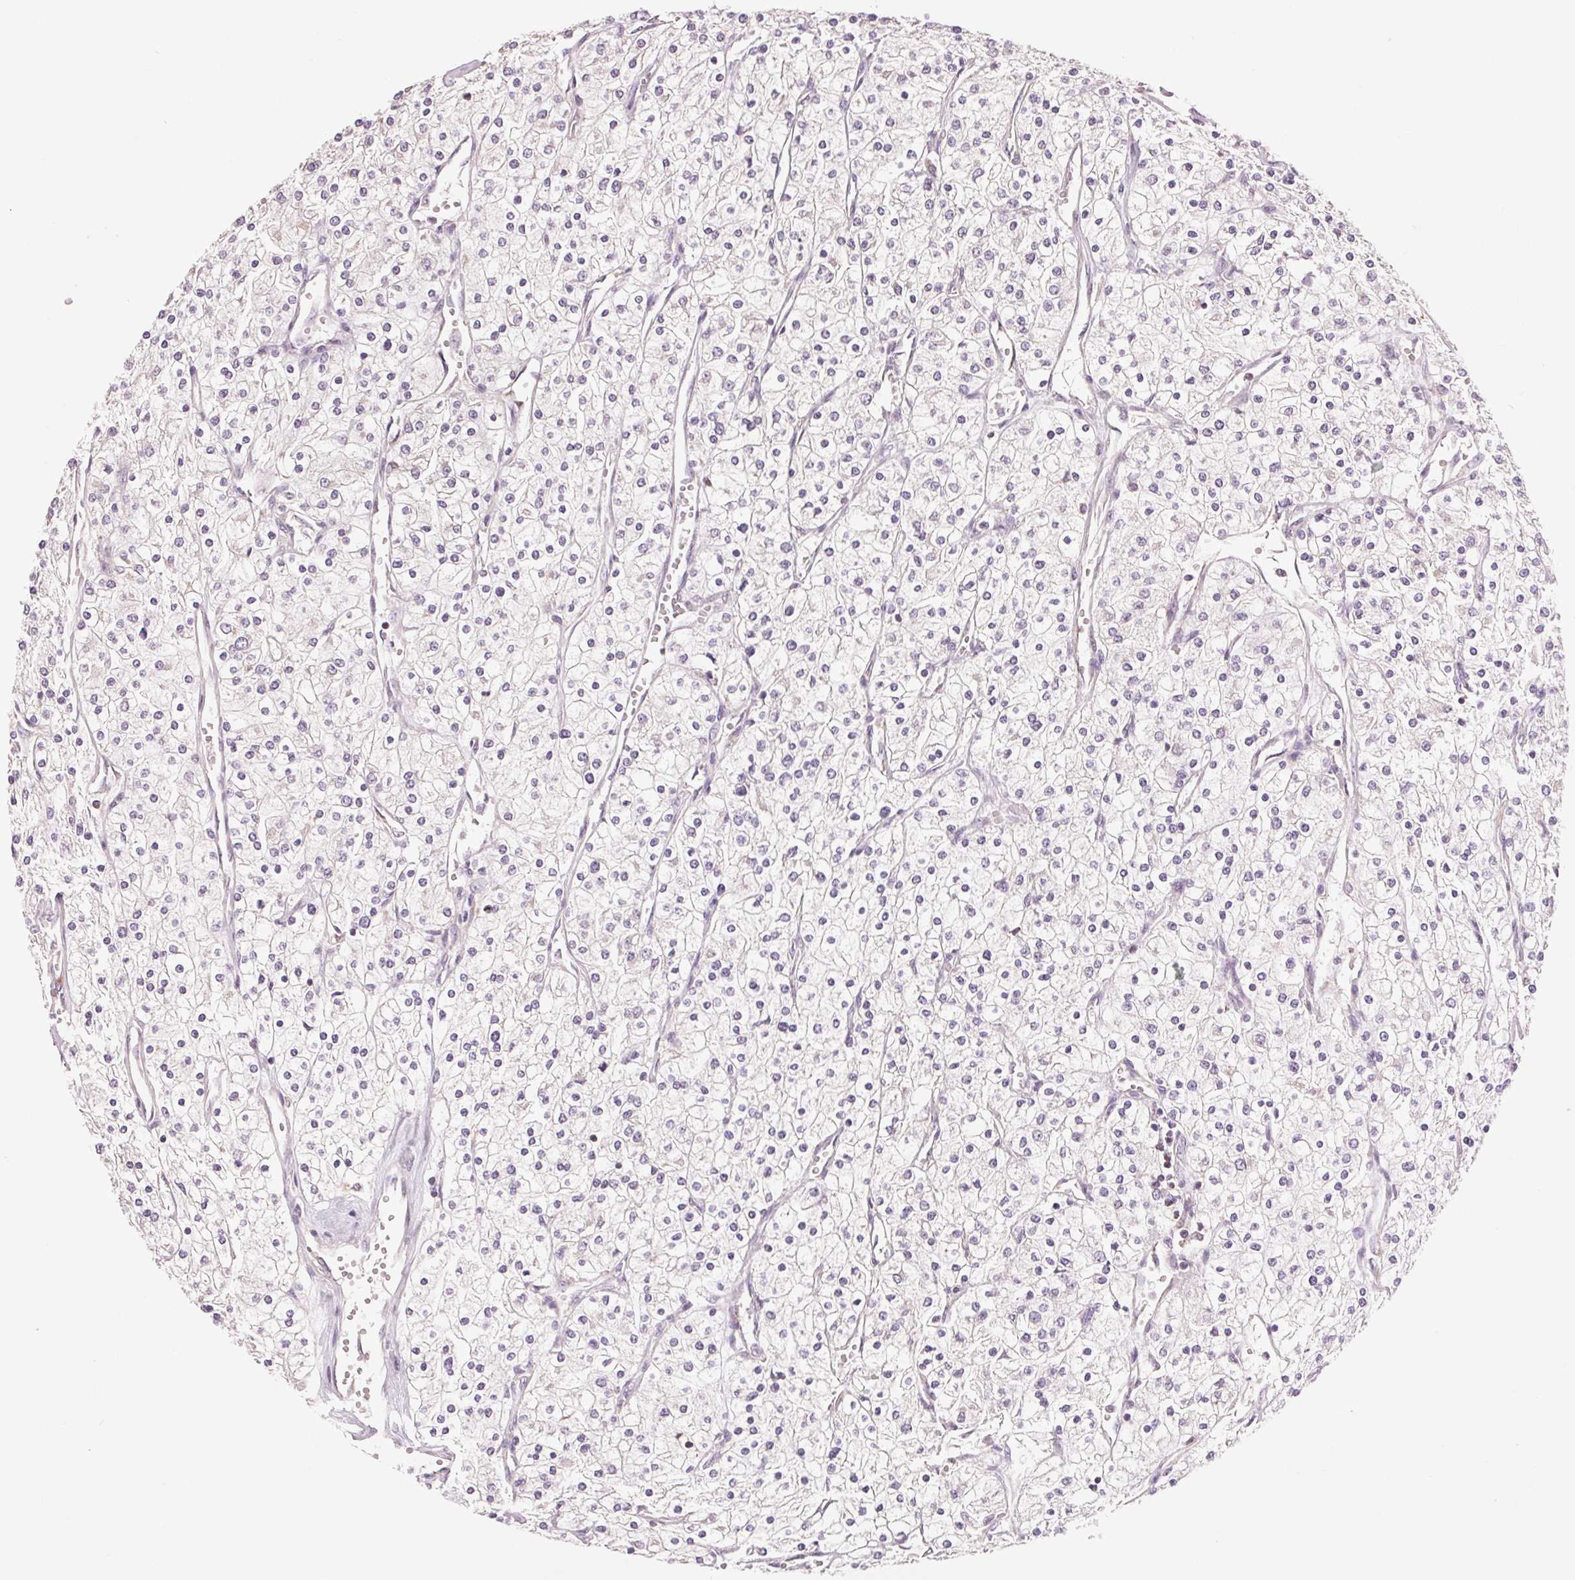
{"staining": {"intensity": "negative", "quantity": "none", "location": "none"}, "tissue": "renal cancer", "cell_type": "Tumor cells", "image_type": "cancer", "snomed": [{"axis": "morphology", "description": "Adenocarcinoma, NOS"}, {"axis": "topography", "description": "Kidney"}], "caption": "Tumor cells show no significant positivity in renal adenocarcinoma.", "gene": "COX6A1", "patient": {"sex": "male", "age": 80}}